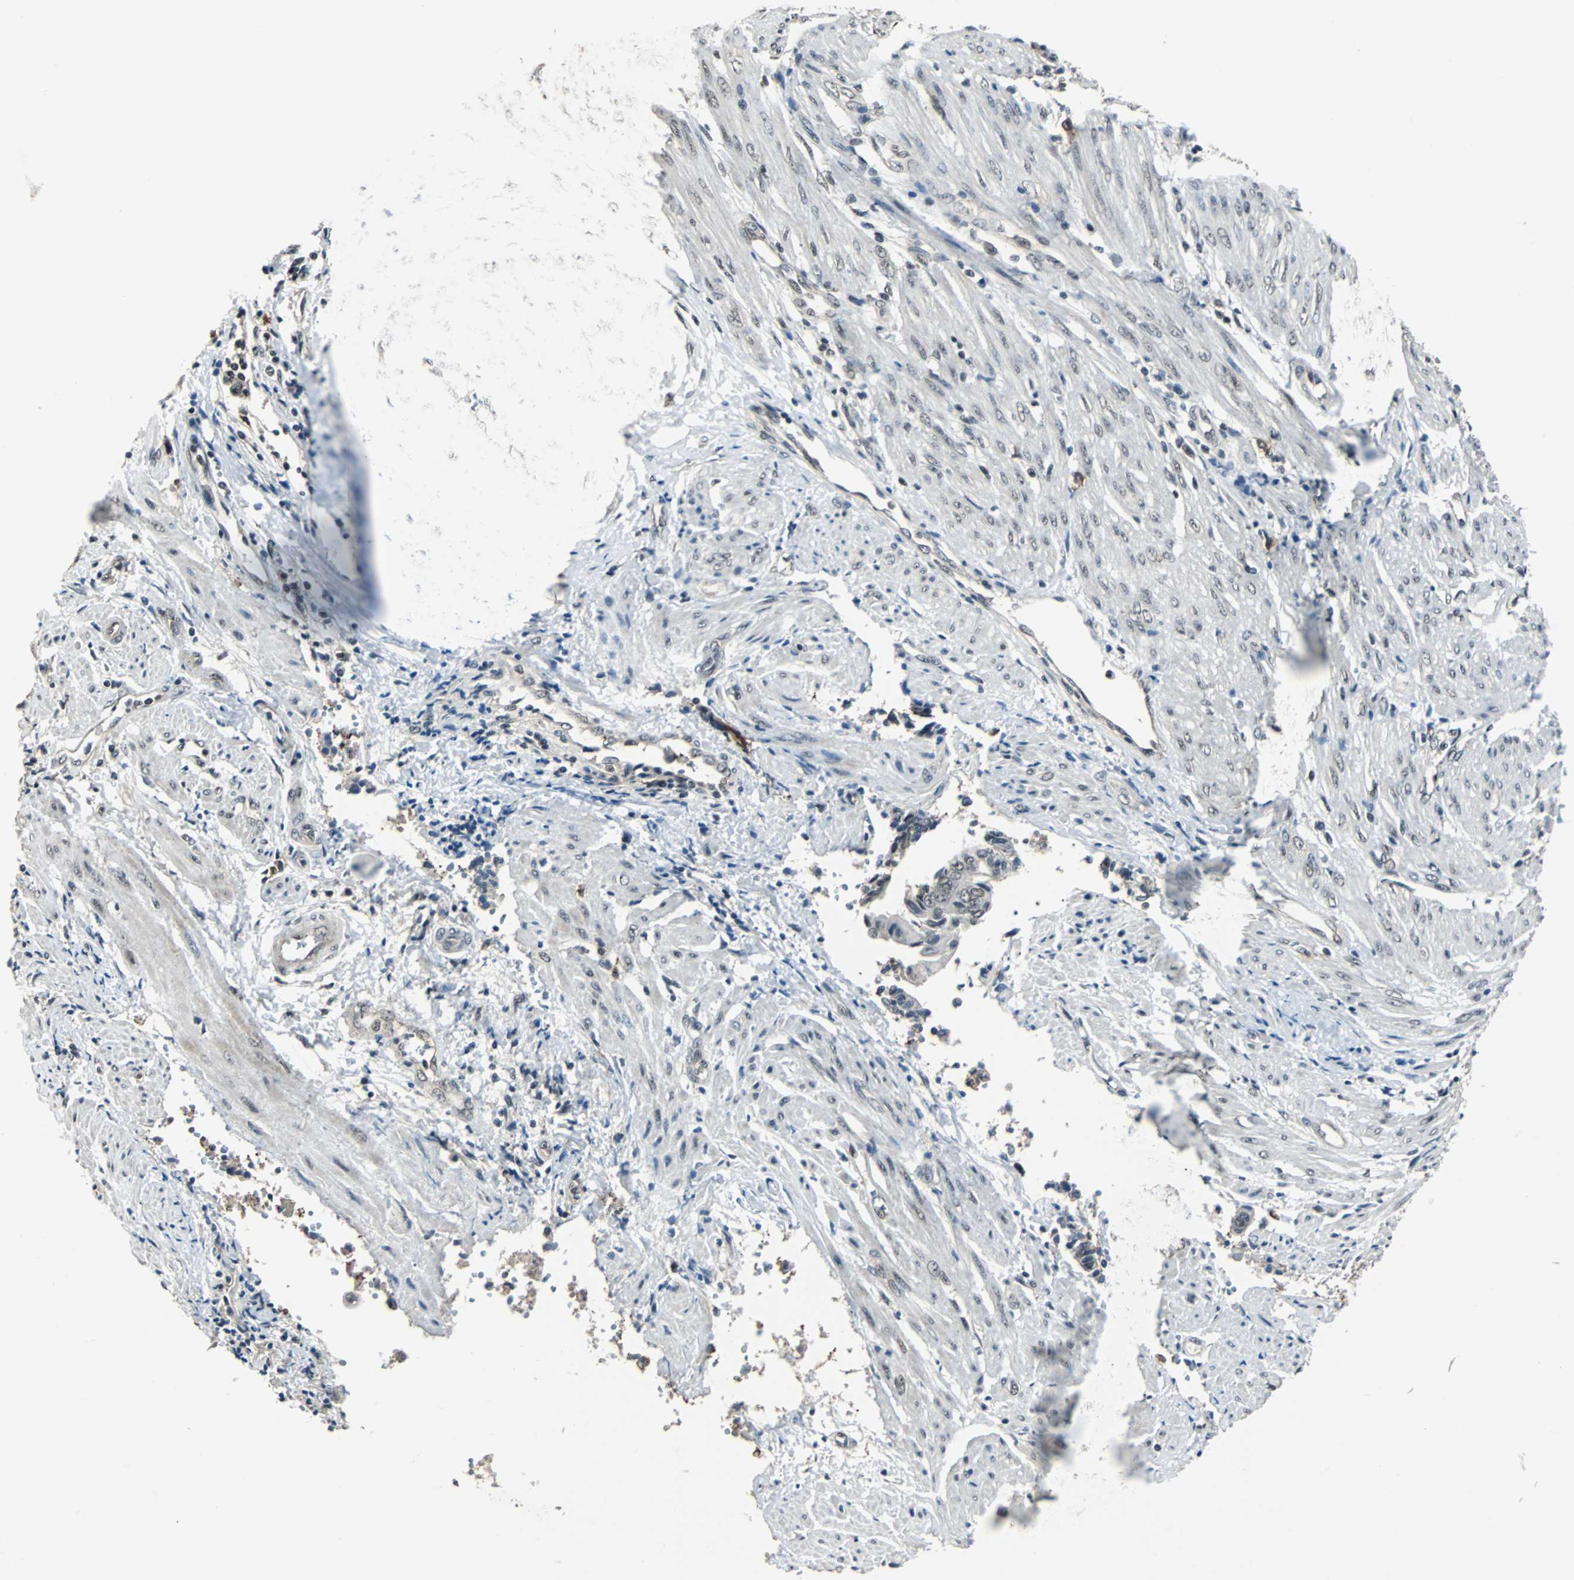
{"staining": {"intensity": "negative", "quantity": "none", "location": "none"}, "tissue": "endometrial cancer", "cell_type": "Tumor cells", "image_type": "cancer", "snomed": [{"axis": "morphology", "description": "Adenocarcinoma, NOS"}, {"axis": "topography", "description": "Uterus"}, {"axis": "topography", "description": "Endometrium"}], "caption": "The image exhibits no staining of tumor cells in adenocarcinoma (endometrial). (DAB (3,3'-diaminobenzidine) IHC with hematoxylin counter stain).", "gene": "MKX", "patient": {"sex": "female", "age": 70}}